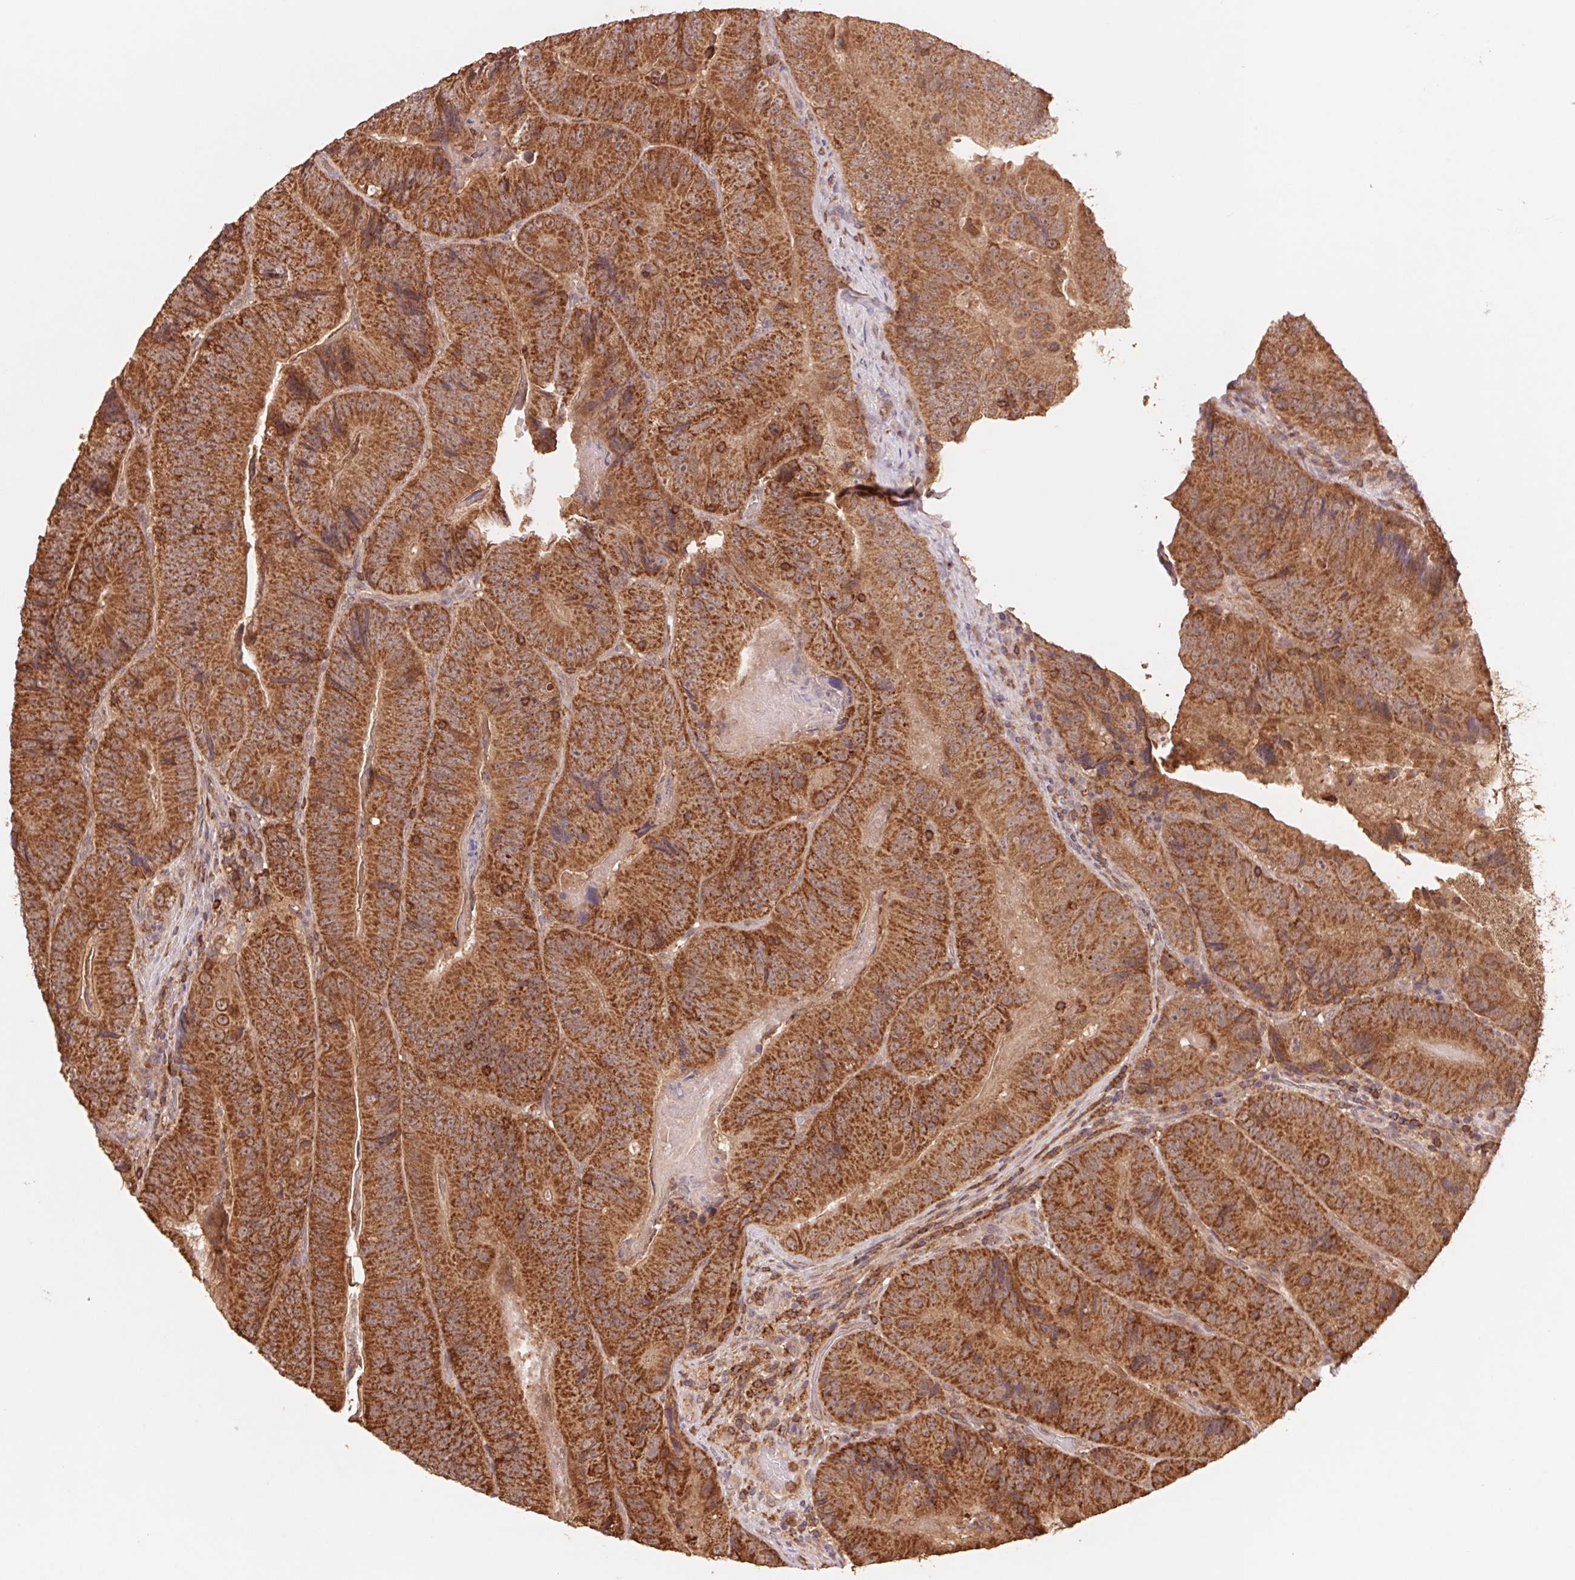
{"staining": {"intensity": "strong", "quantity": ">75%", "location": "cytoplasmic/membranous"}, "tissue": "colorectal cancer", "cell_type": "Tumor cells", "image_type": "cancer", "snomed": [{"axis": "morphology", "description": "Adenocarcinoma, NOS"}, {"axis": "topography", "description": "Colon"}], "caption": "The histopathology image demonstrates immunohistochemical staining of adenocarcinoma (colorectal). There is strong cytoplasmic/membranous staining is appreciated in approximately >75% of tumor cells. Using DAB (brown) and hematoxylin (blue) stains, captured at high magnification using brightfield microscopy.", "gene": "URM1", "patient": {"sex": "female", "age": 86}}